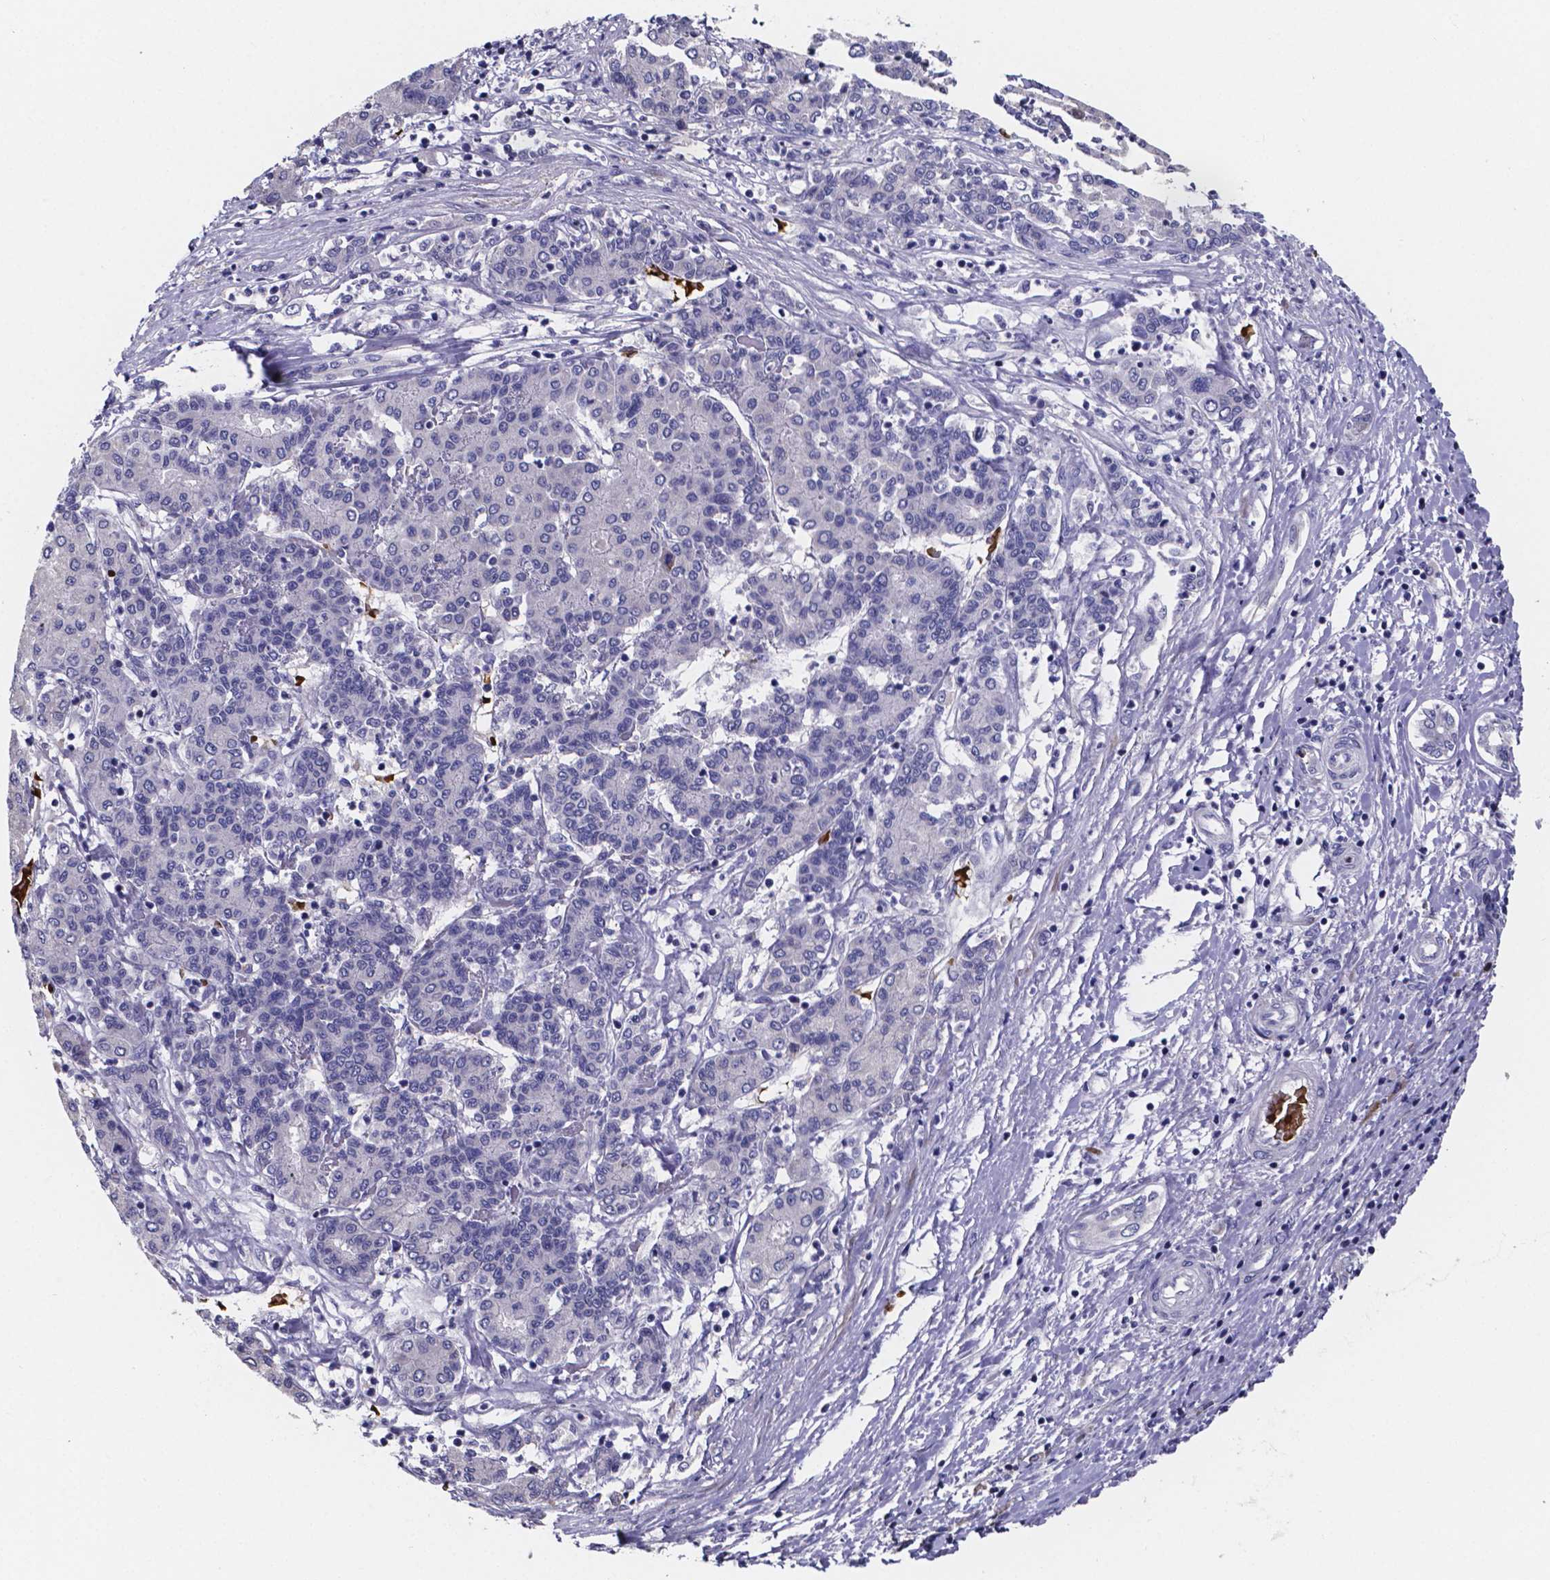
{"staining": {"intensity": "negative", "quantity": "none", "location": "none"}, "tissue": "liver cancer", "cell_type": "Tumor cells", "image_type": "cancer", "snomed": [{"axis": "morphology", "description": "Carcinoma, Hepatocellular, NOS"}, {"axis": "topography", "description": "Liver"}], "caption": "Liver cancer (hepatocellular carcinoma) was stained to show a protein in brown. There is no significant expression in tumor cells.", "gene": "GABRA3", "patient": {"sex": "male", "age": 65}}